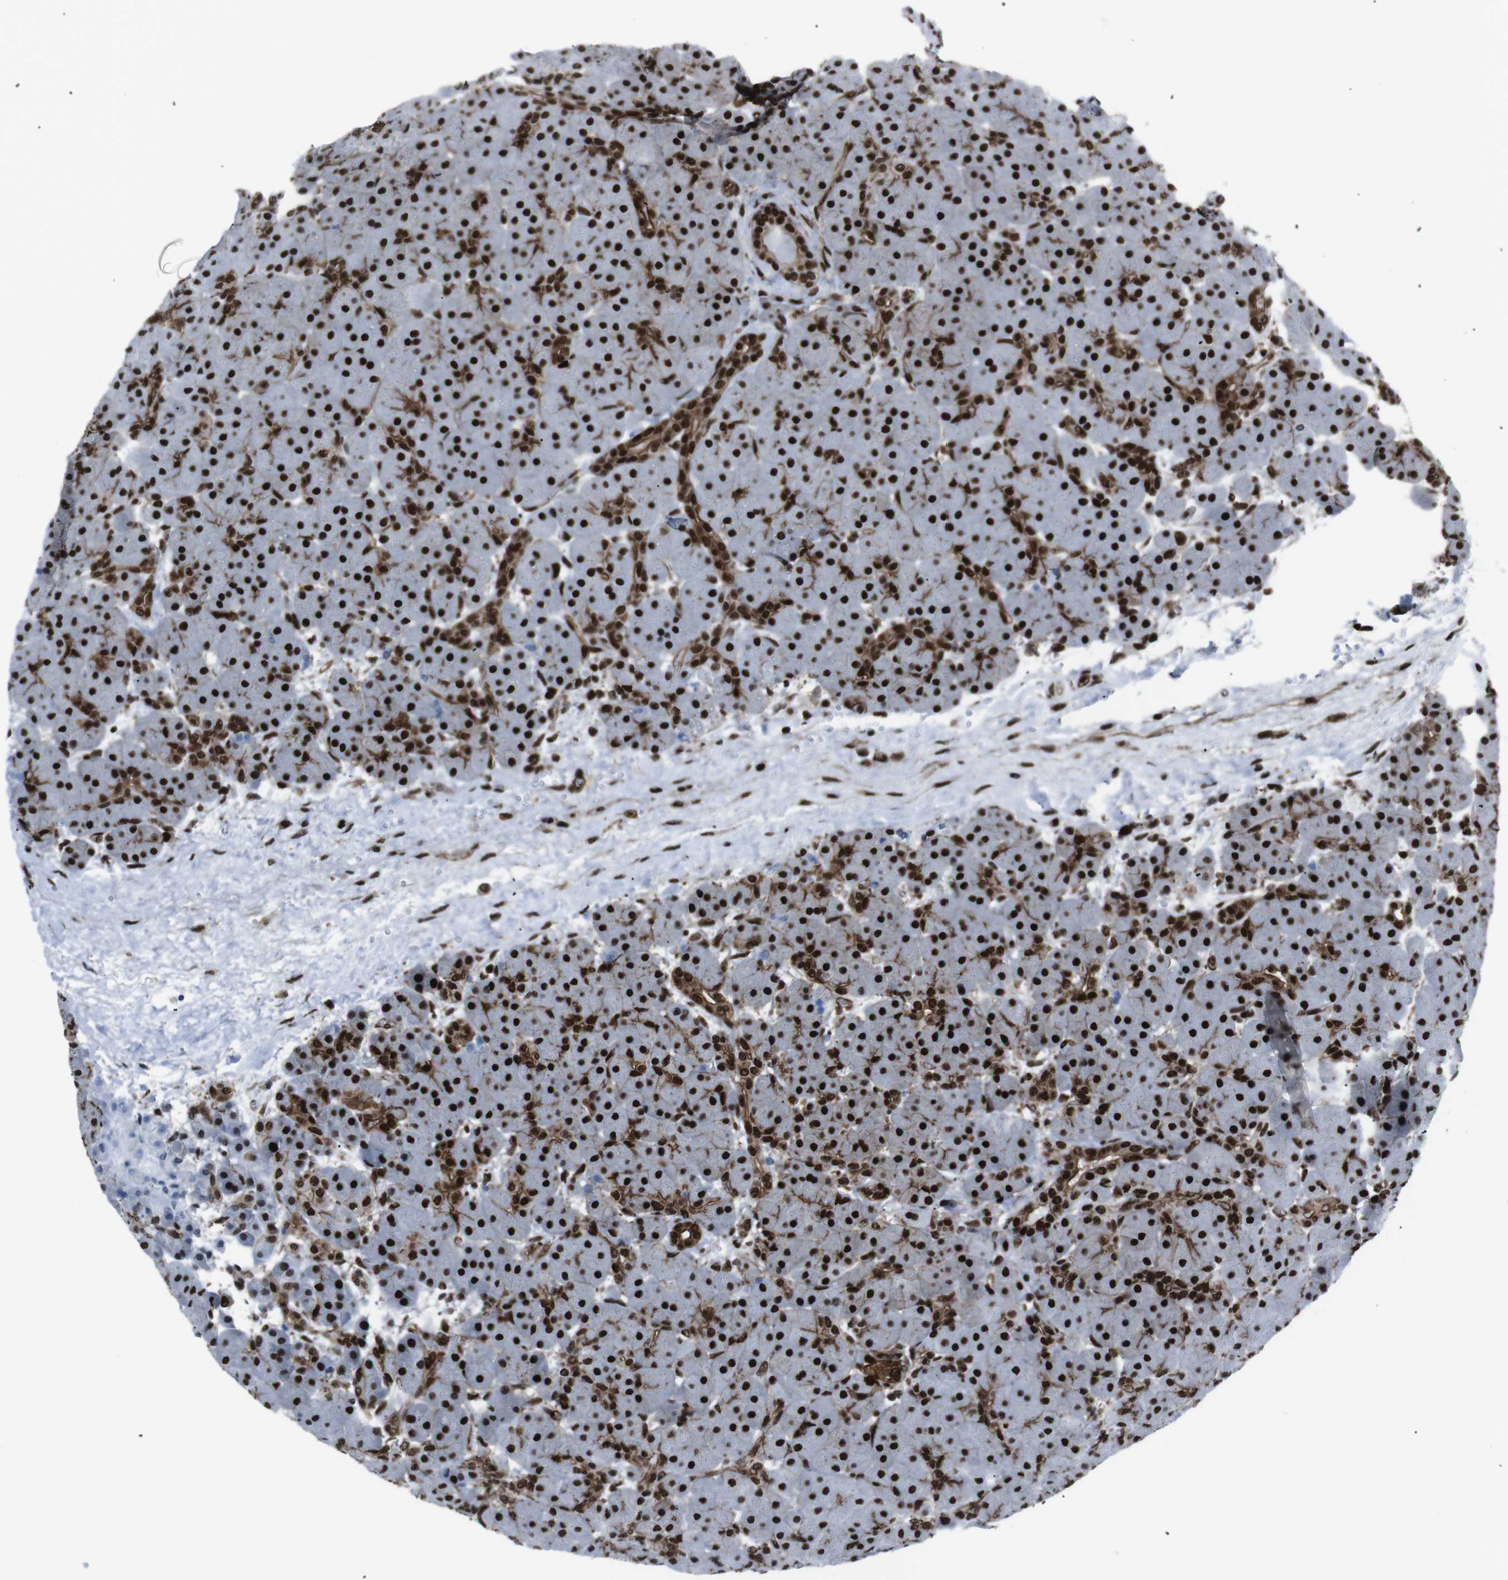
{"staining": {"intensity": "strong", "quantity": ">75%", "location": "cytoplasmic/membranous,nuclear"}, "tissue": "pancreas", "cell_type": "Exocrine glandular cells", "image_type": "normal", "snomed": [{"axis": "morphology", "description": "Normal tissue, NOS"}, {"axis": "topography", "description": "Pancreas"}], "caption": "About >75% of exocrine glandular cells in normal pancreas reveal strong cytoplasmic/membranous,nuclear protein expression as visualized by brown immunohistochemical staining.", "gene": "HNRNPU", "patient": {"sex": "male", "age": 66}}